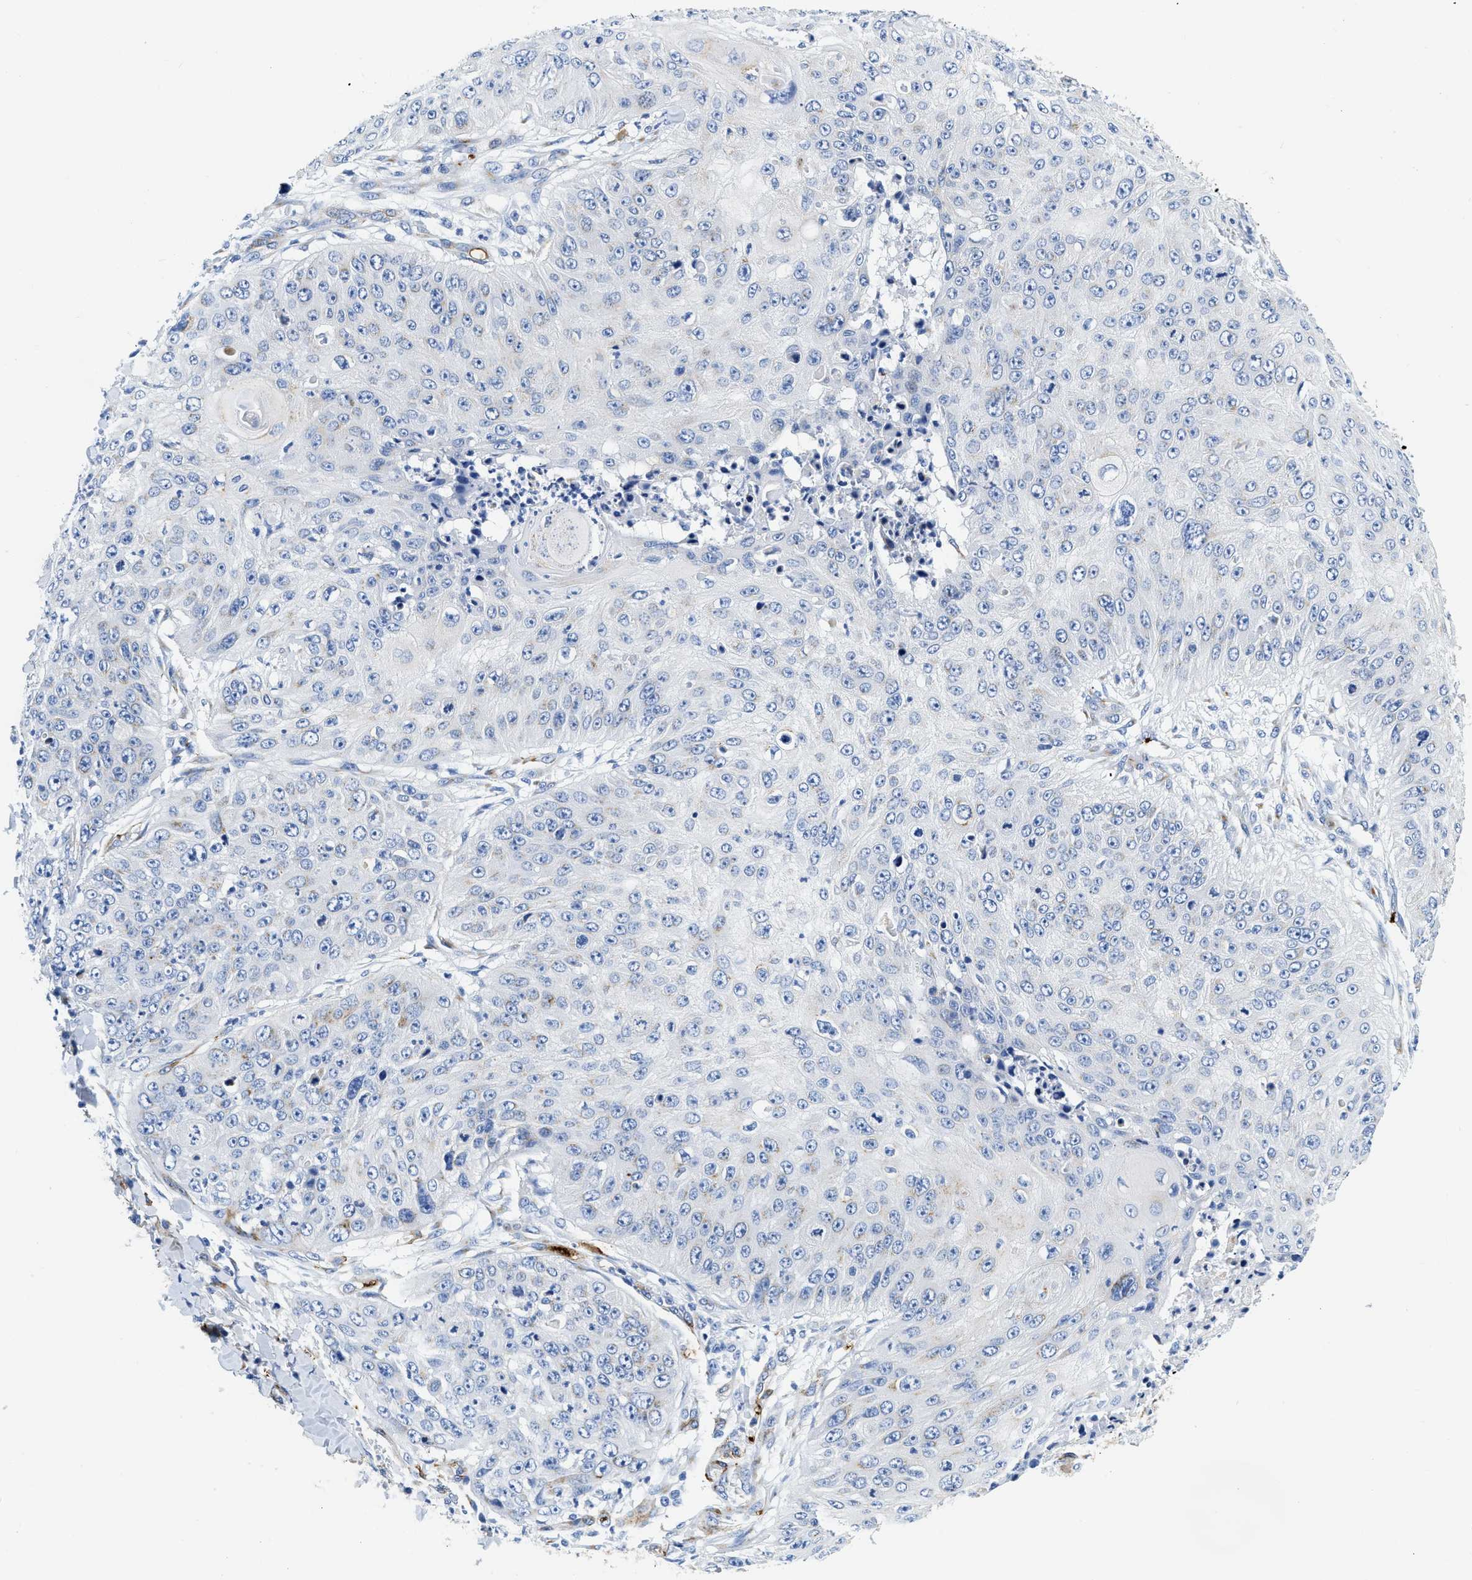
{"staining": {"intensity": "negative", "quantity": "none", "location": "none"}, "tissue": "skin cancer", "cell_type": "Tumor cells", "image_type": "cancer", "snomed": [{"axis": "morphology", "description": "Squamous cell carcinoma, NOS"}, {"axis": "topography", "description": "Skin"}], "caption": "Immunohistochemistry (IHC) photomicrograph of skin cancer stained for a protein (brown), which exhibits no expression in tumor cells. (Brightfield microscopy of DAB immunohistochemistry at high magnification).", "gene": "TVP23B", "patient": {"sex": "female", "age": 80}}